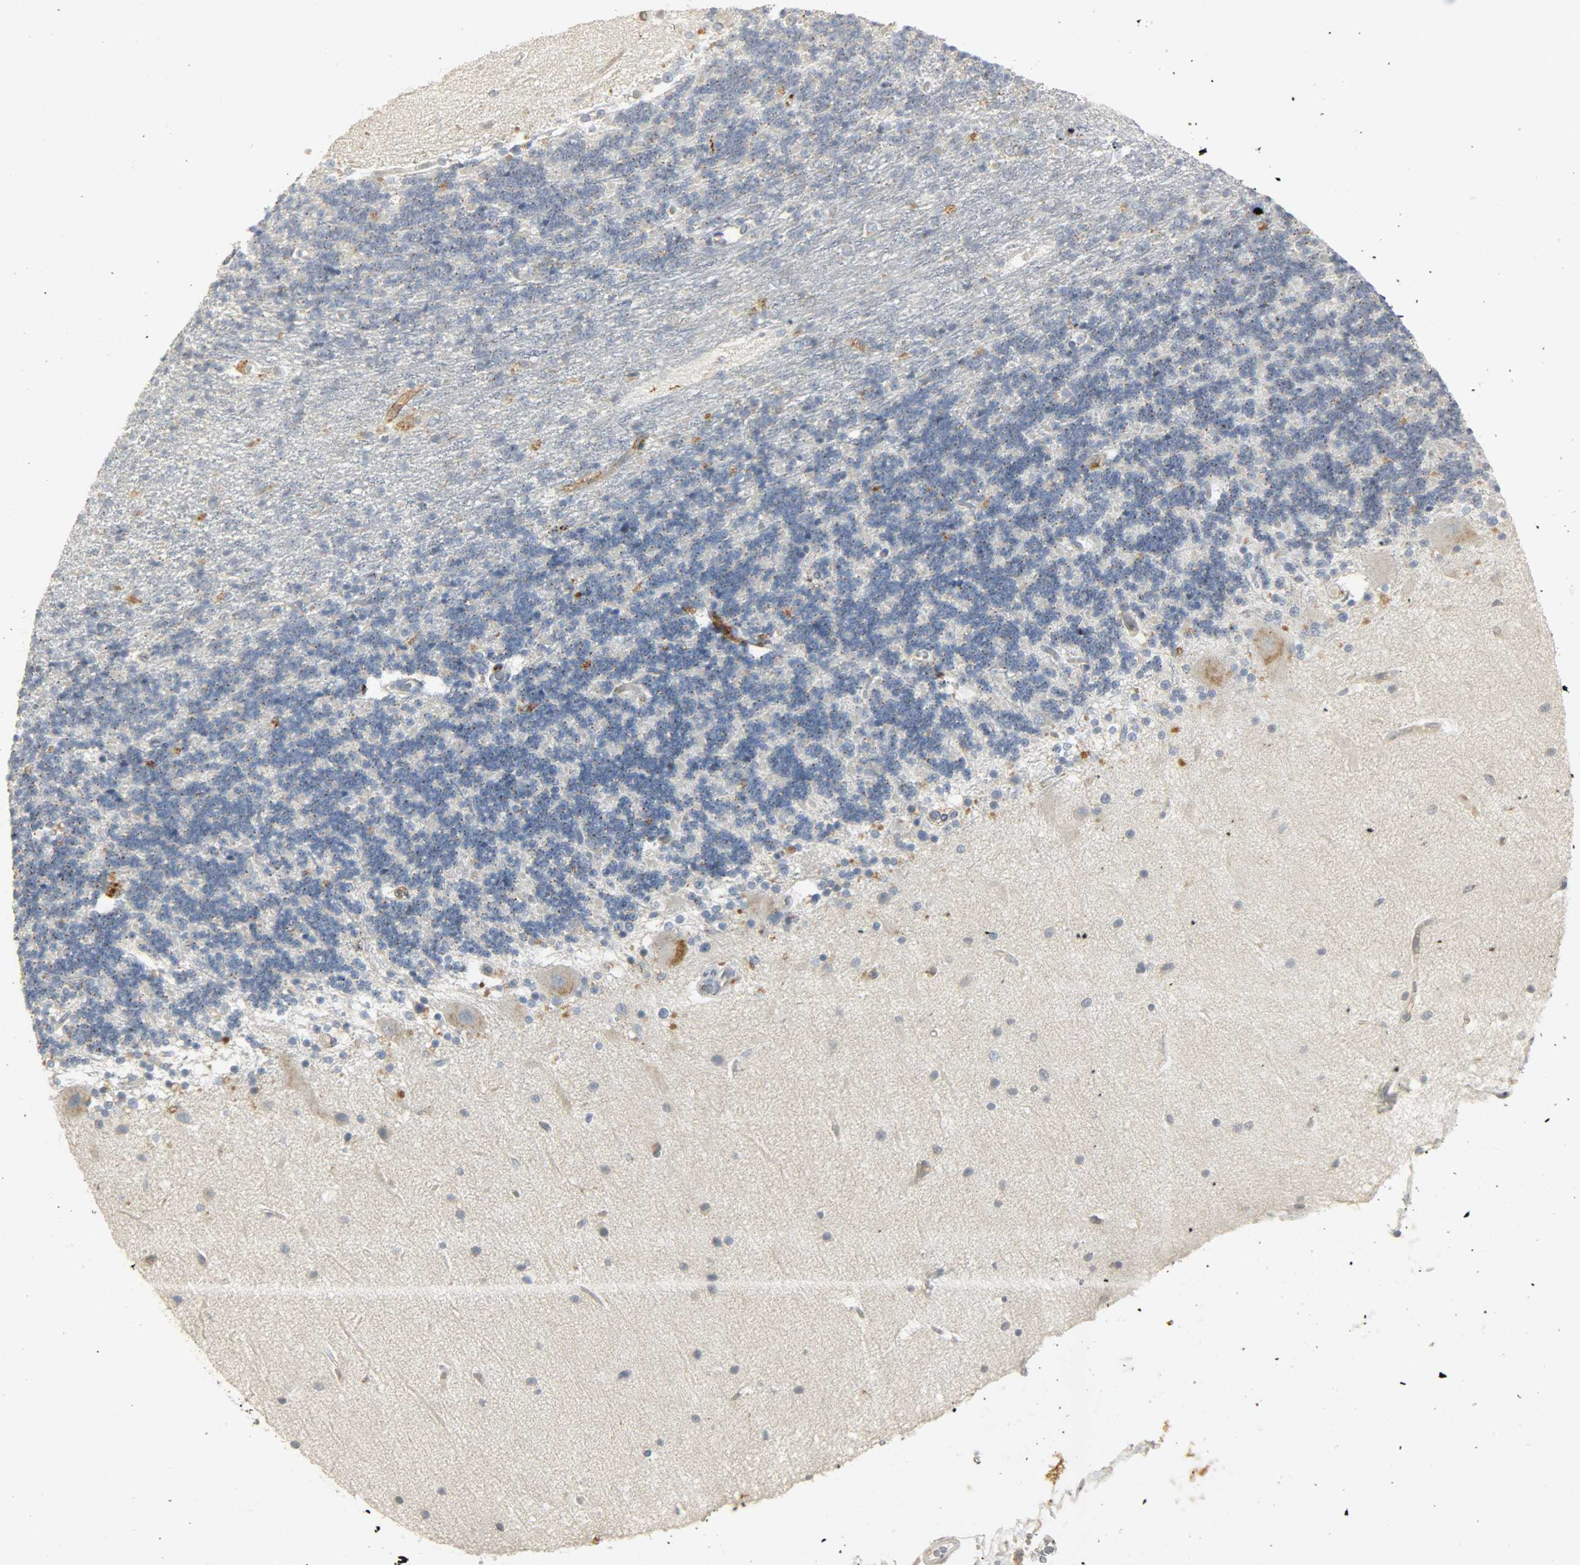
{"staining": {"intensity": "moderate", "quantity": "<25%", "location": "cytoplasmic/membranous"}, "tissue": "cerebellum", "cell_type": "Cells in granular layer", "image_type": "normal", "snomed": [{"axis": "morphology", "description": "Normal tissue, NOS"}, {"axis": "topography", "description": "Cerebellum"}], "caption": "The immunohistochemical stain highlights moderate cytoplasmic/membranous expression in cells in granular layer of benign cerebellum. (DAB = brown stain, brightfield microscopy at high magnification).", "gene": "ENPEP", "patient": {"sex": "female", "age": 54}}